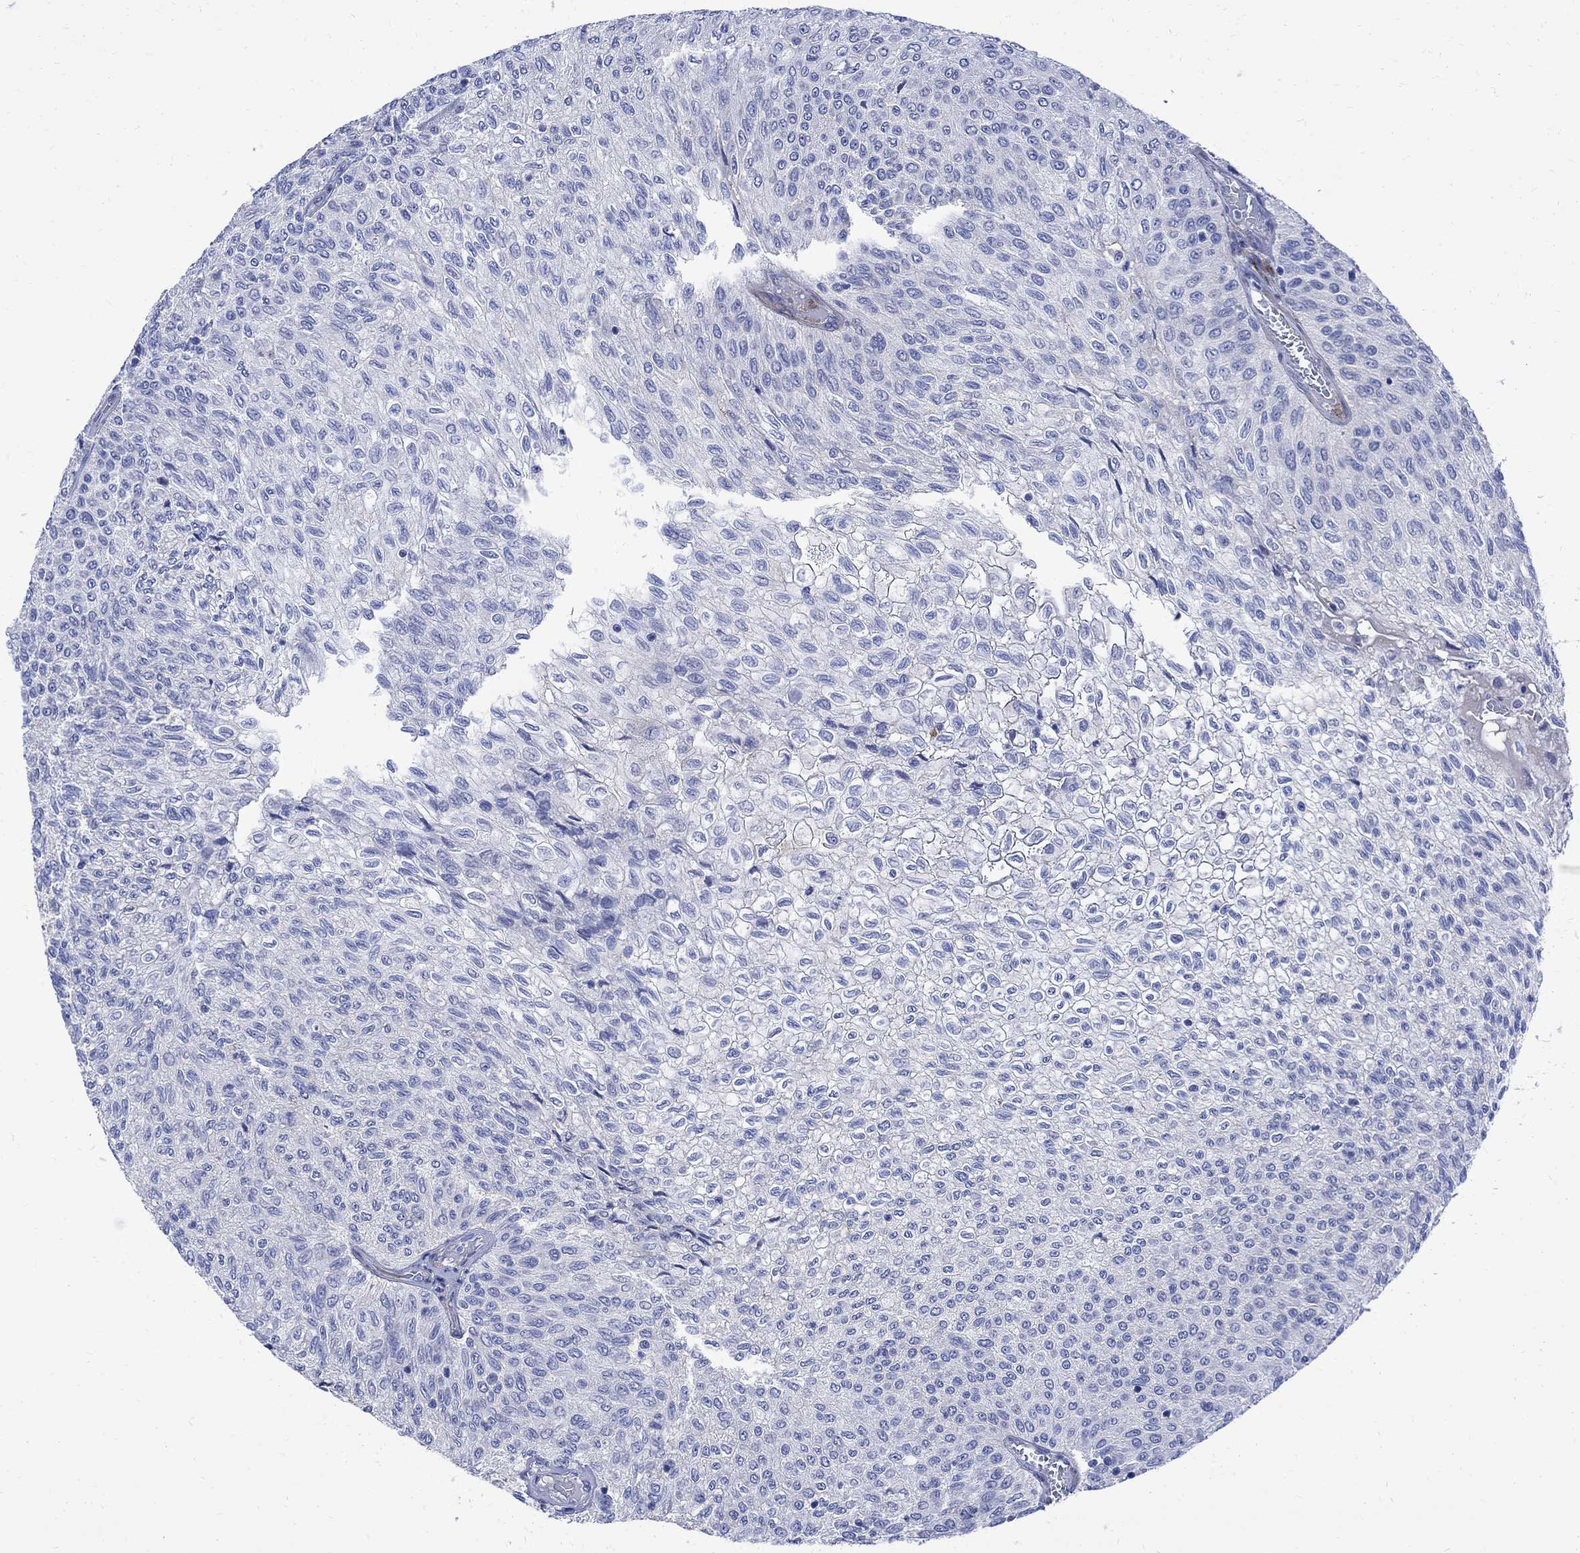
{"staining": {"intensity": "negative", "quantity": "none", "location": "none"}, "tissue": "urothelial cancer", "cell_type": "Tumor cells", "image_type": "cancer", "snomed": [{"axis": "morphology", "description": "Urothelial carcinoma, Low grade"}, {"axis": "topography", "description": "Urinary bladder"}], "caption": "This is an immunohistochemistry (IHC) micrograph of human low-grade urothelial carcinoma. There is no positivity in tumor cells.", "gene": "PARVB", "patient": {"sex": "male", "age": 78}}